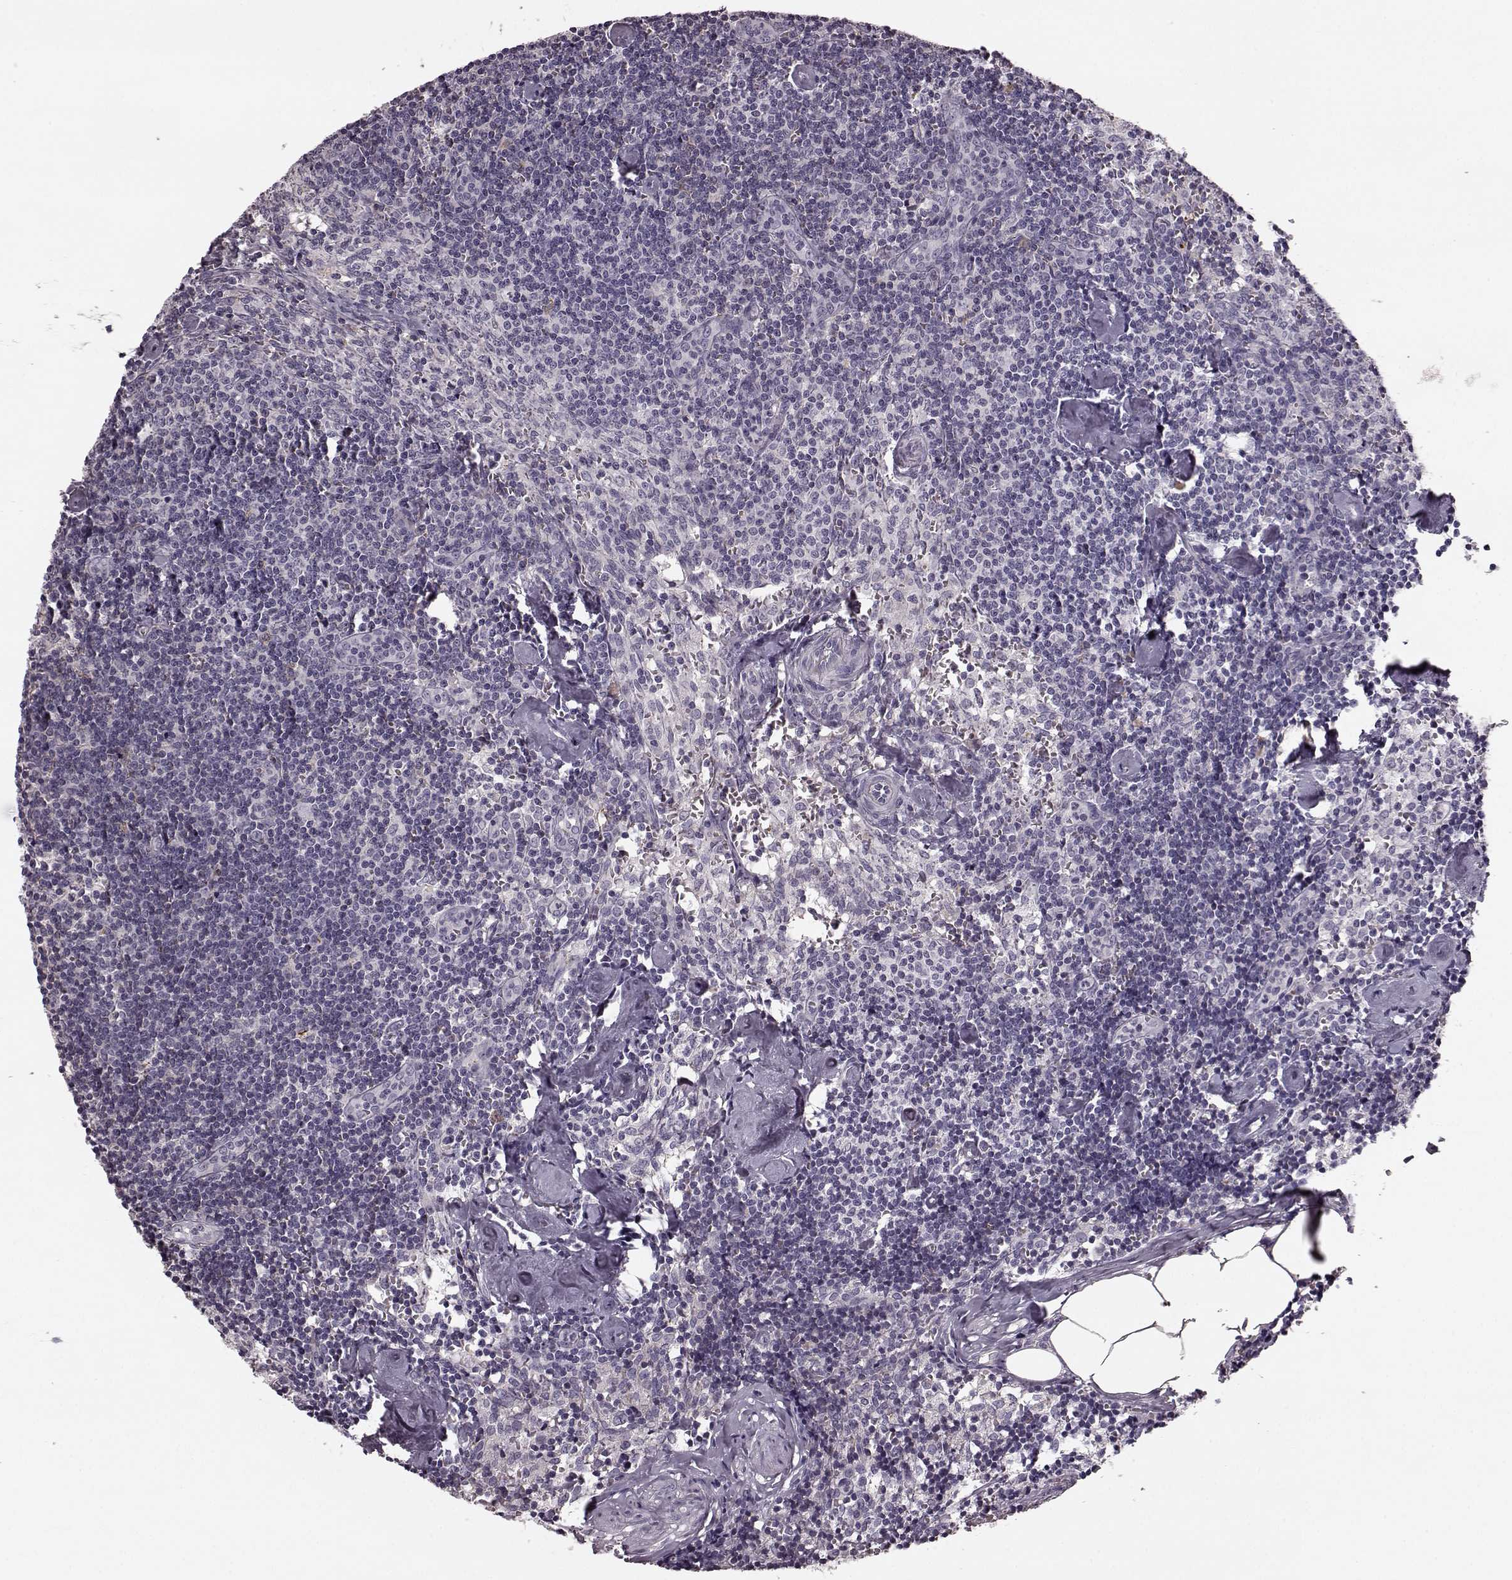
{"staining": {"intensity": "strong", "quantity": "<25%", "location": "cytoplasmic/membranous"}, "tissue": "lymph node", "cell_type": "Germinal center cells", "image_type": "normal", "snomed": [{"axis": "morphology", "description": "Normal tissue, NOS"}, {"axis": "topography", "description": "Lymph node"}], "caption": "Immunohistochemistry (DAB) staining of benign human lymph node displays strong cytoplasmic/membranous protein expression in approximately <25% of germinal center cells.", "gene": "PDCD1", "patient": {"sex": "female", "age": 50}}